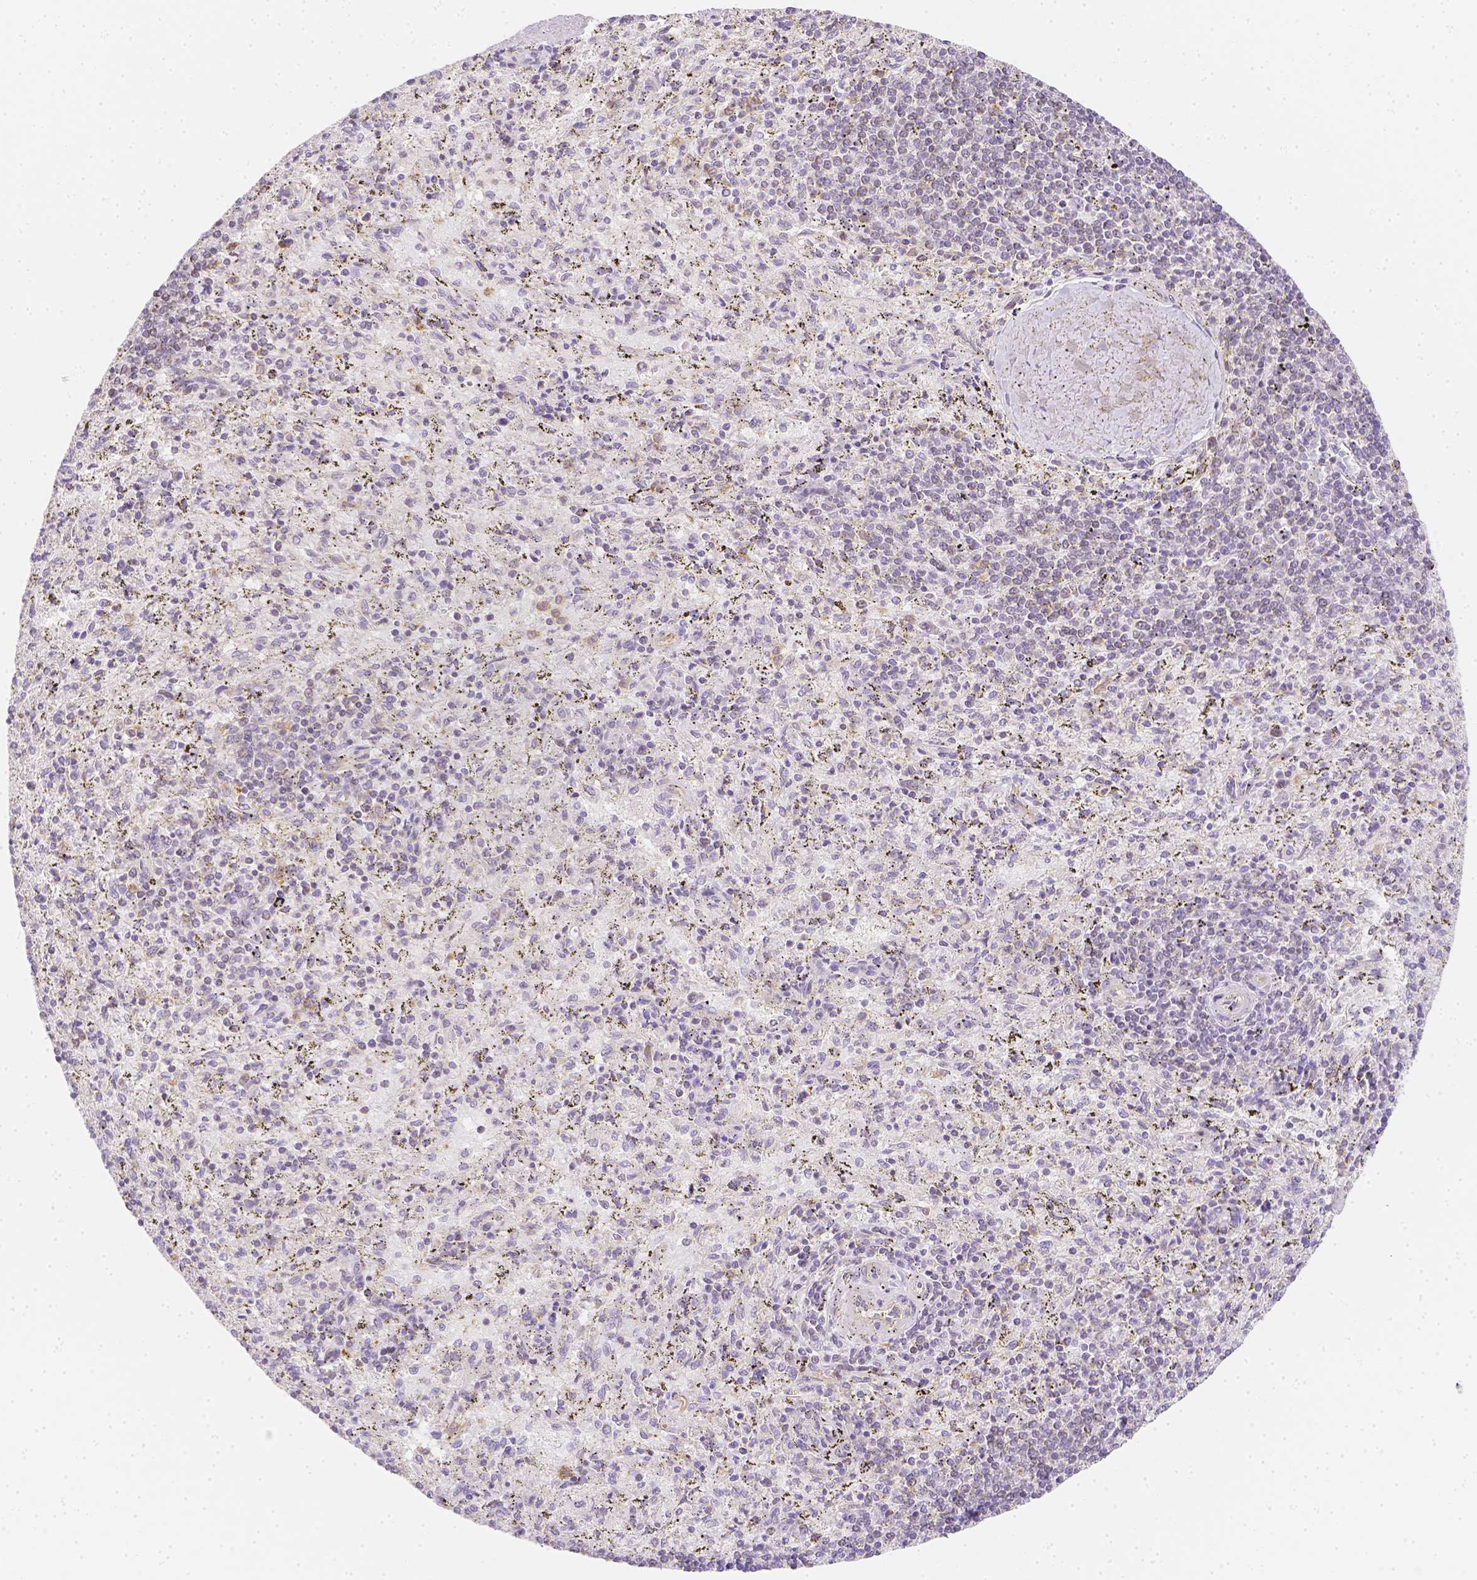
{"staining": {"intensity": "negative", "quantity": "none", "location": "none"}, "tissue": "spleen", "cell_type": "Cells in red pulp", "image_type": "normal", "snomed": [{"axis": "morphology", "description": "Normal tissue, NOS"}, {"axis": "topography", "description": "Spleen"}], "caption": "The image exhibits no significant staining in cells in red pulp of spleen.", "gene": "ASAH2B", "patient": {"sex": "male", "age": 57}}